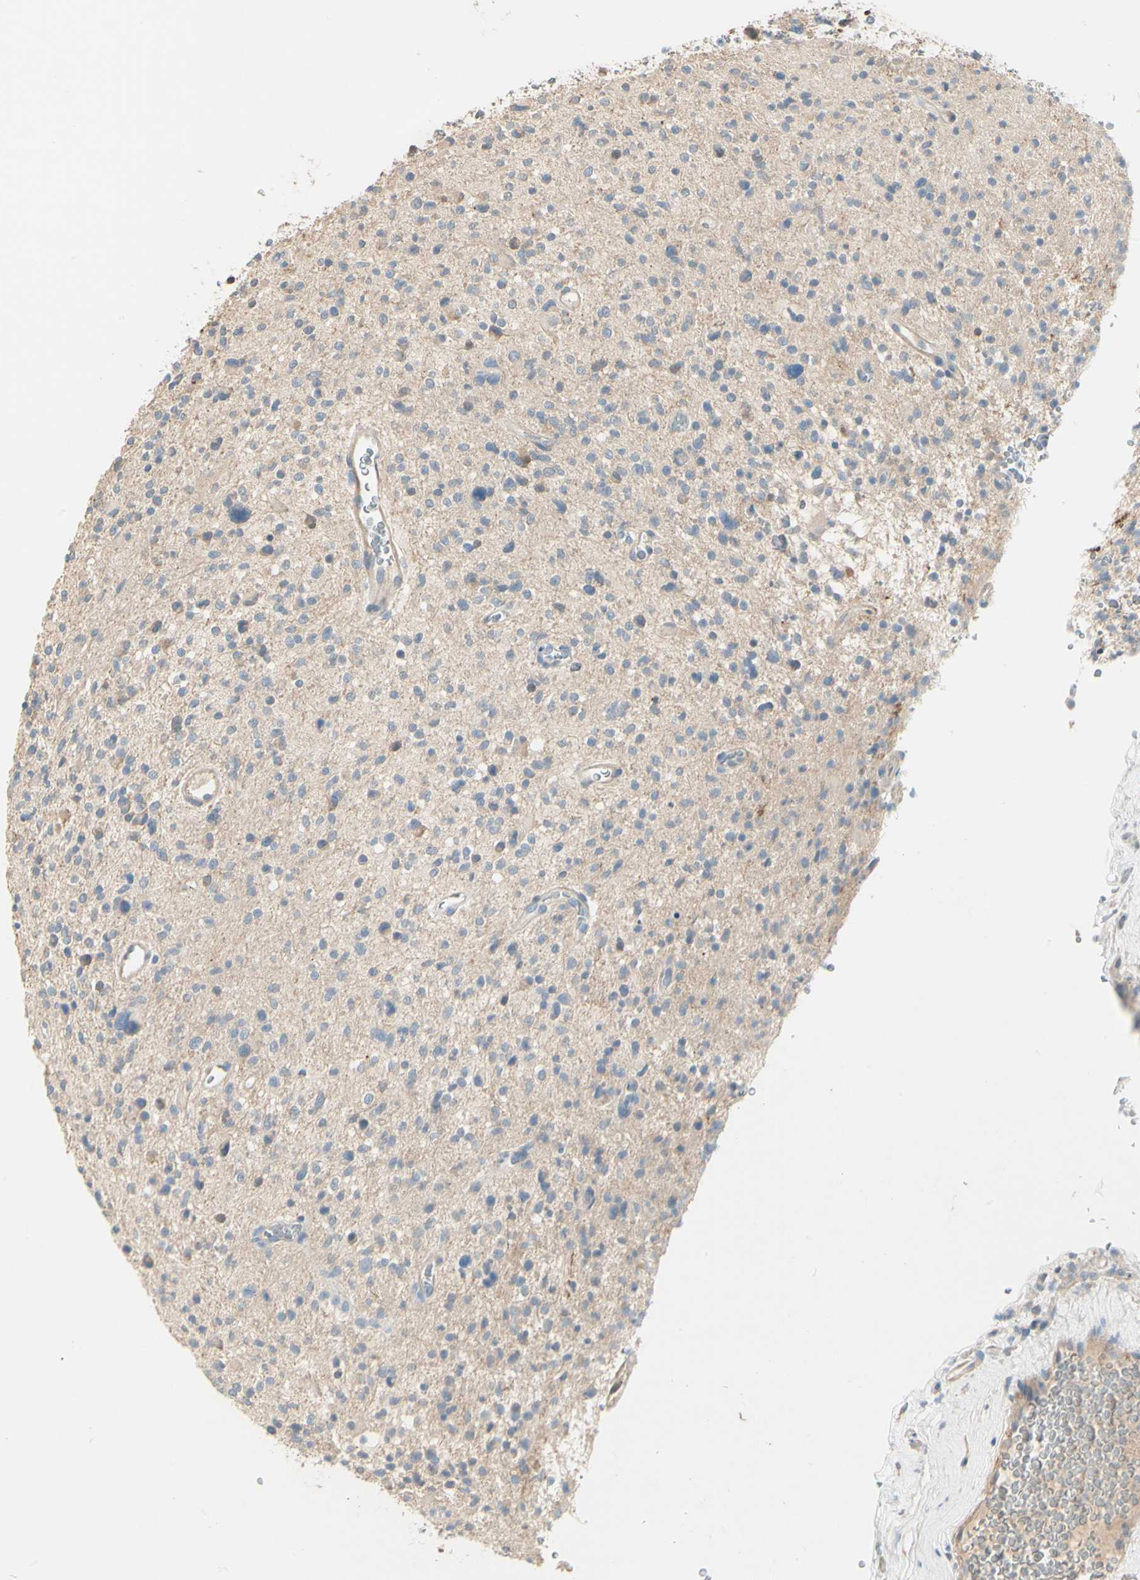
{"staining": {"intensity": "weak", "quantity": "25%-75%", "location": "cytoplasmic/membranous"}, "tissue": "glioma", "cell_type": "Tumor cells", "image_type": "cancer", "snomed": [{"axis": "morphology", "description": "Glioma, malignant, High grade"}, {"axis": "topography", "description": "Brain"}], "caption": "There is low levels of weak cytoplasmic/membranous staining in tumor cells of high-grade glioma (malignant), as demonstrated by immunohistochemical staining (brown color).", "gene": "DUSP12", "patient": {"sex": "male", "age": 48}}